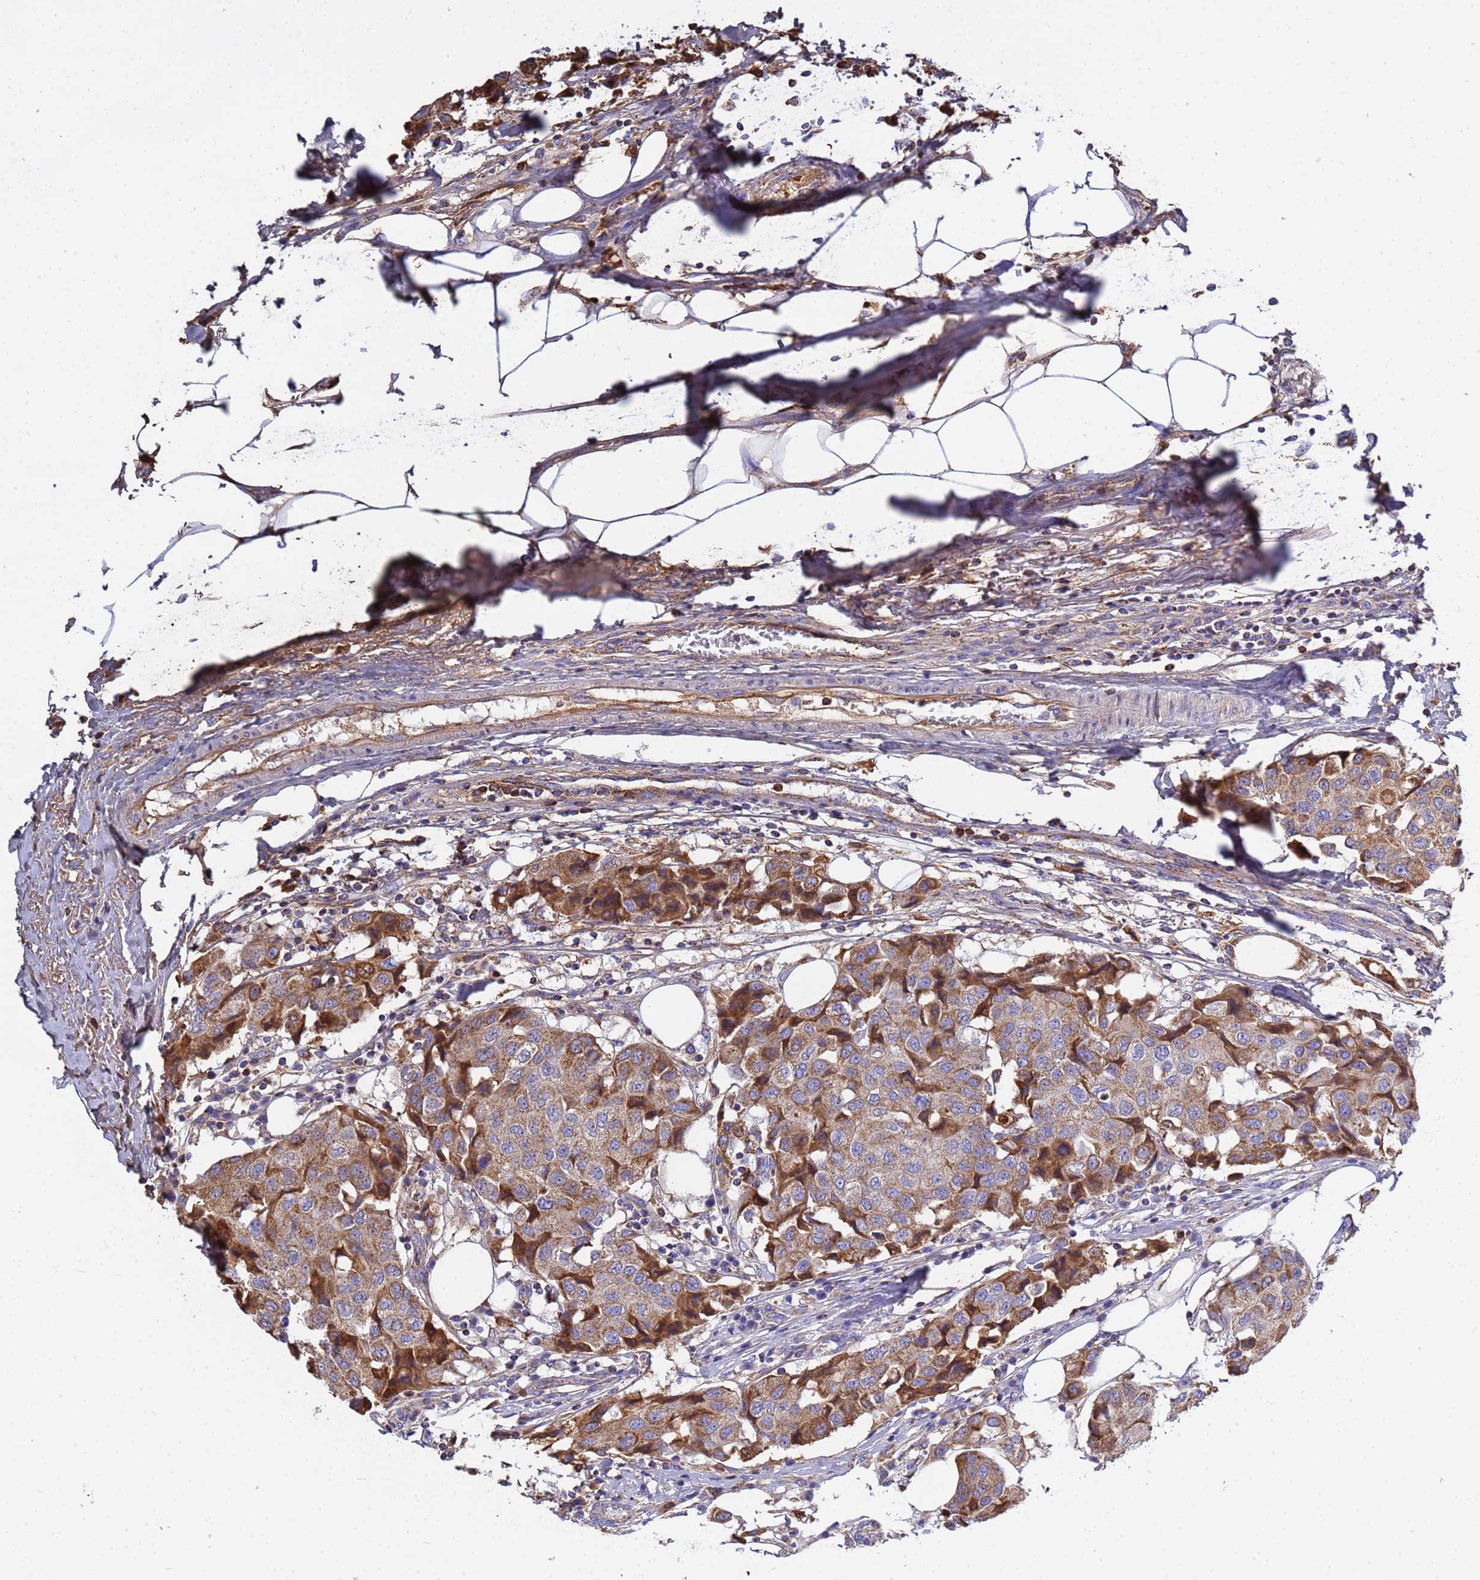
{"staining": {"intensity": "moderate", "quantity": ">75%", "location": "cytoplasmic/membranous"}, "tissue": "breast cancer", "cell_type": "Tumor cells", "image_type": "cancer", "snomed": [{"axis": "morphology", "description": "Duct carcinoma"}, {"axis": "topography", "description": "Breast"}], "caption": "Immunohistochemistry micrograph of human breast cancer (infiltrating ductal carcinoma) stained for a protein (brown), which demonstrates medium levels of moderate cytoplasmic/membranous expression in approximately >75% of tumor cells.", "gene": "GLUD1", "patient": {"sex": "female", "age": 80}}